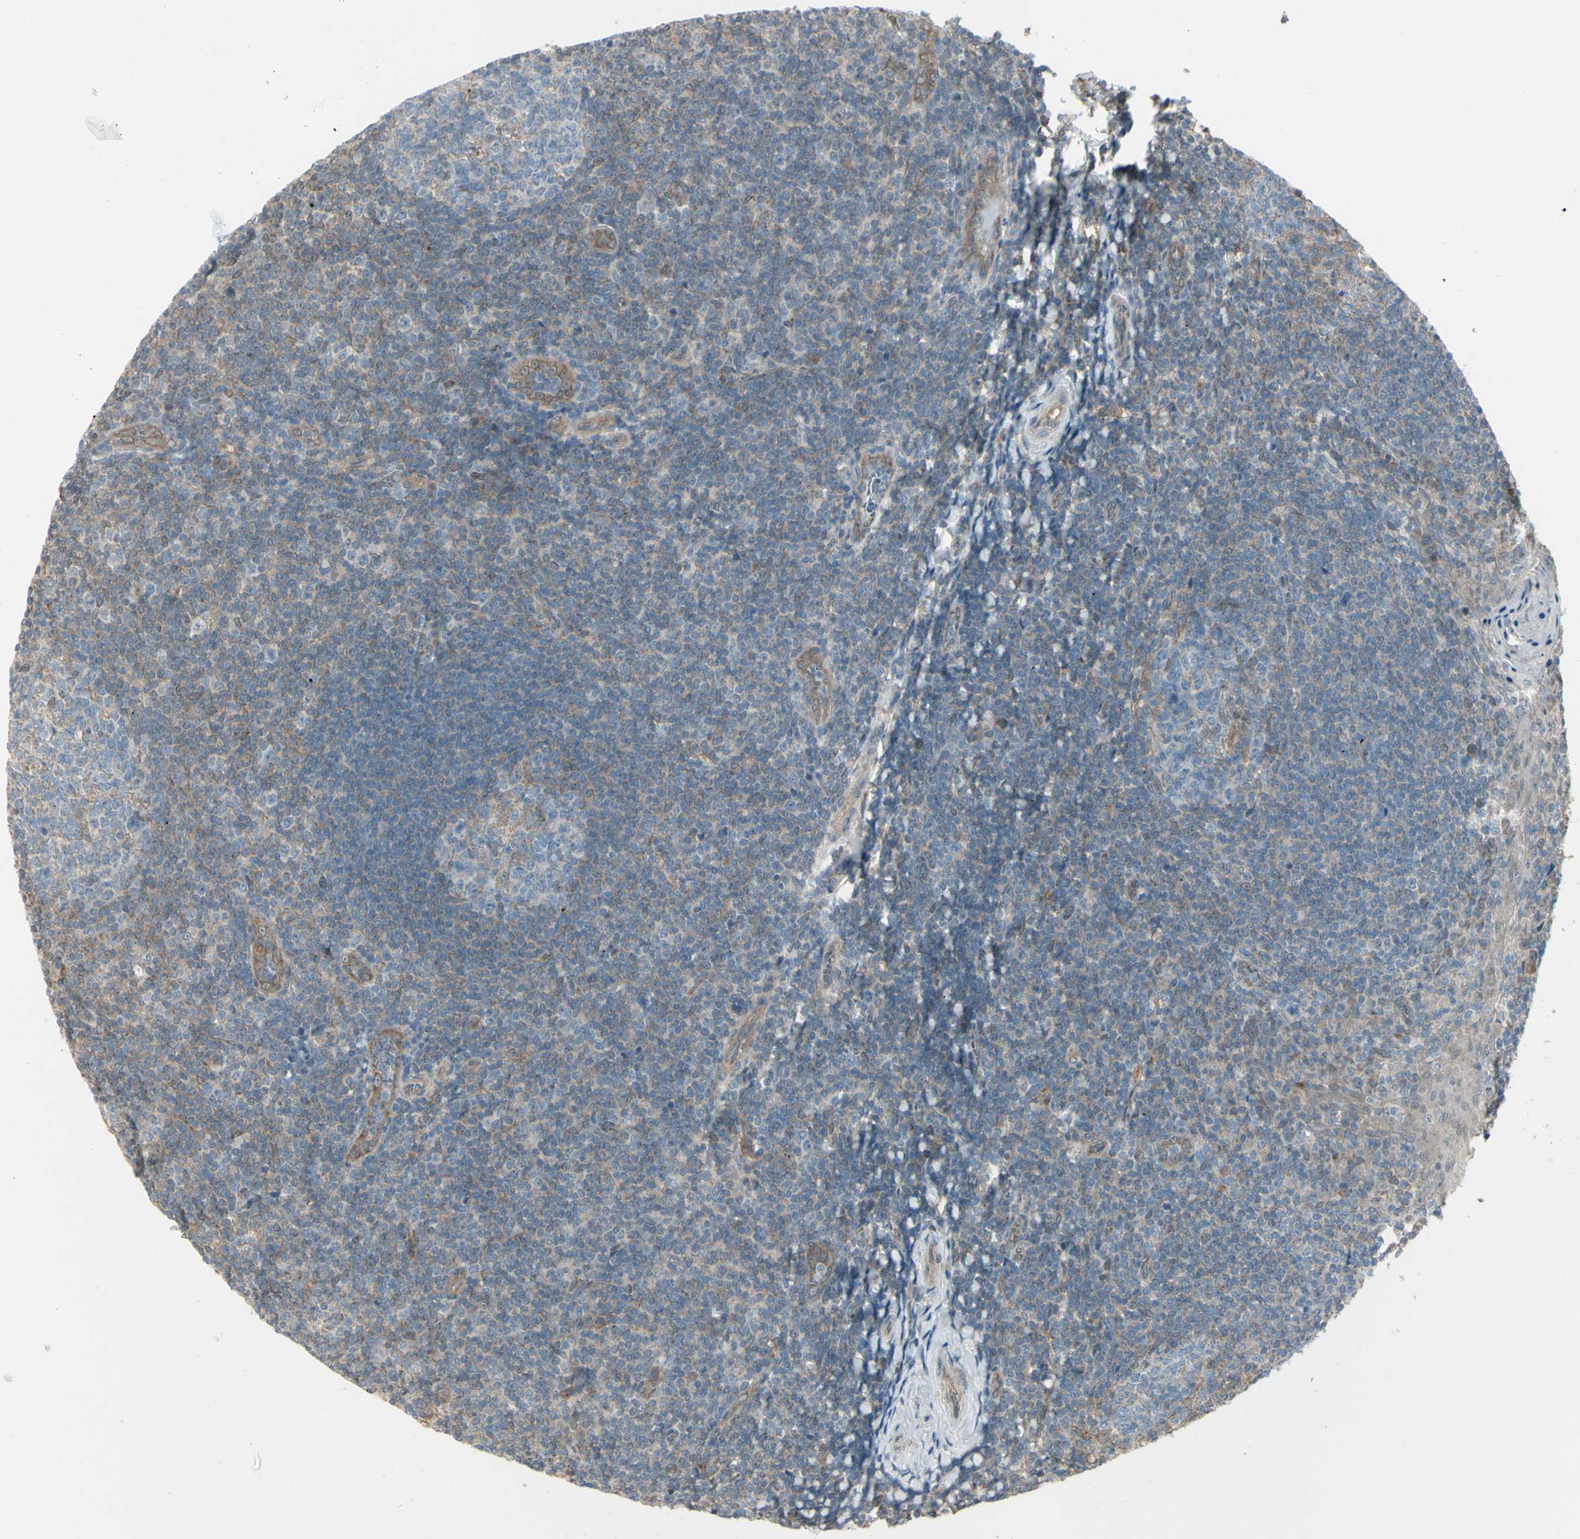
{"staining": {"intensity": "negative", "quantity": "none", "location": "none"}, "tissue": "tonsil", "cell_type": "Germinal center cells", "image_type": "normal", "snomed": [{"axis": "morphology", "description": "Normal tissue, NOS"}, {"axis": "topography", "description": "Tonsil"}], "caption": "A high-resolution histopathology image shows immunohistochemistry staining of normal tonsil, which displays no significant positivity in germinal center cells. The staining is performed using DAB brown chromogen with nuclei counter-stained in using hematoxylin.", "gene": "NAXD", "patient": {"sex": "male", "age": 31}}